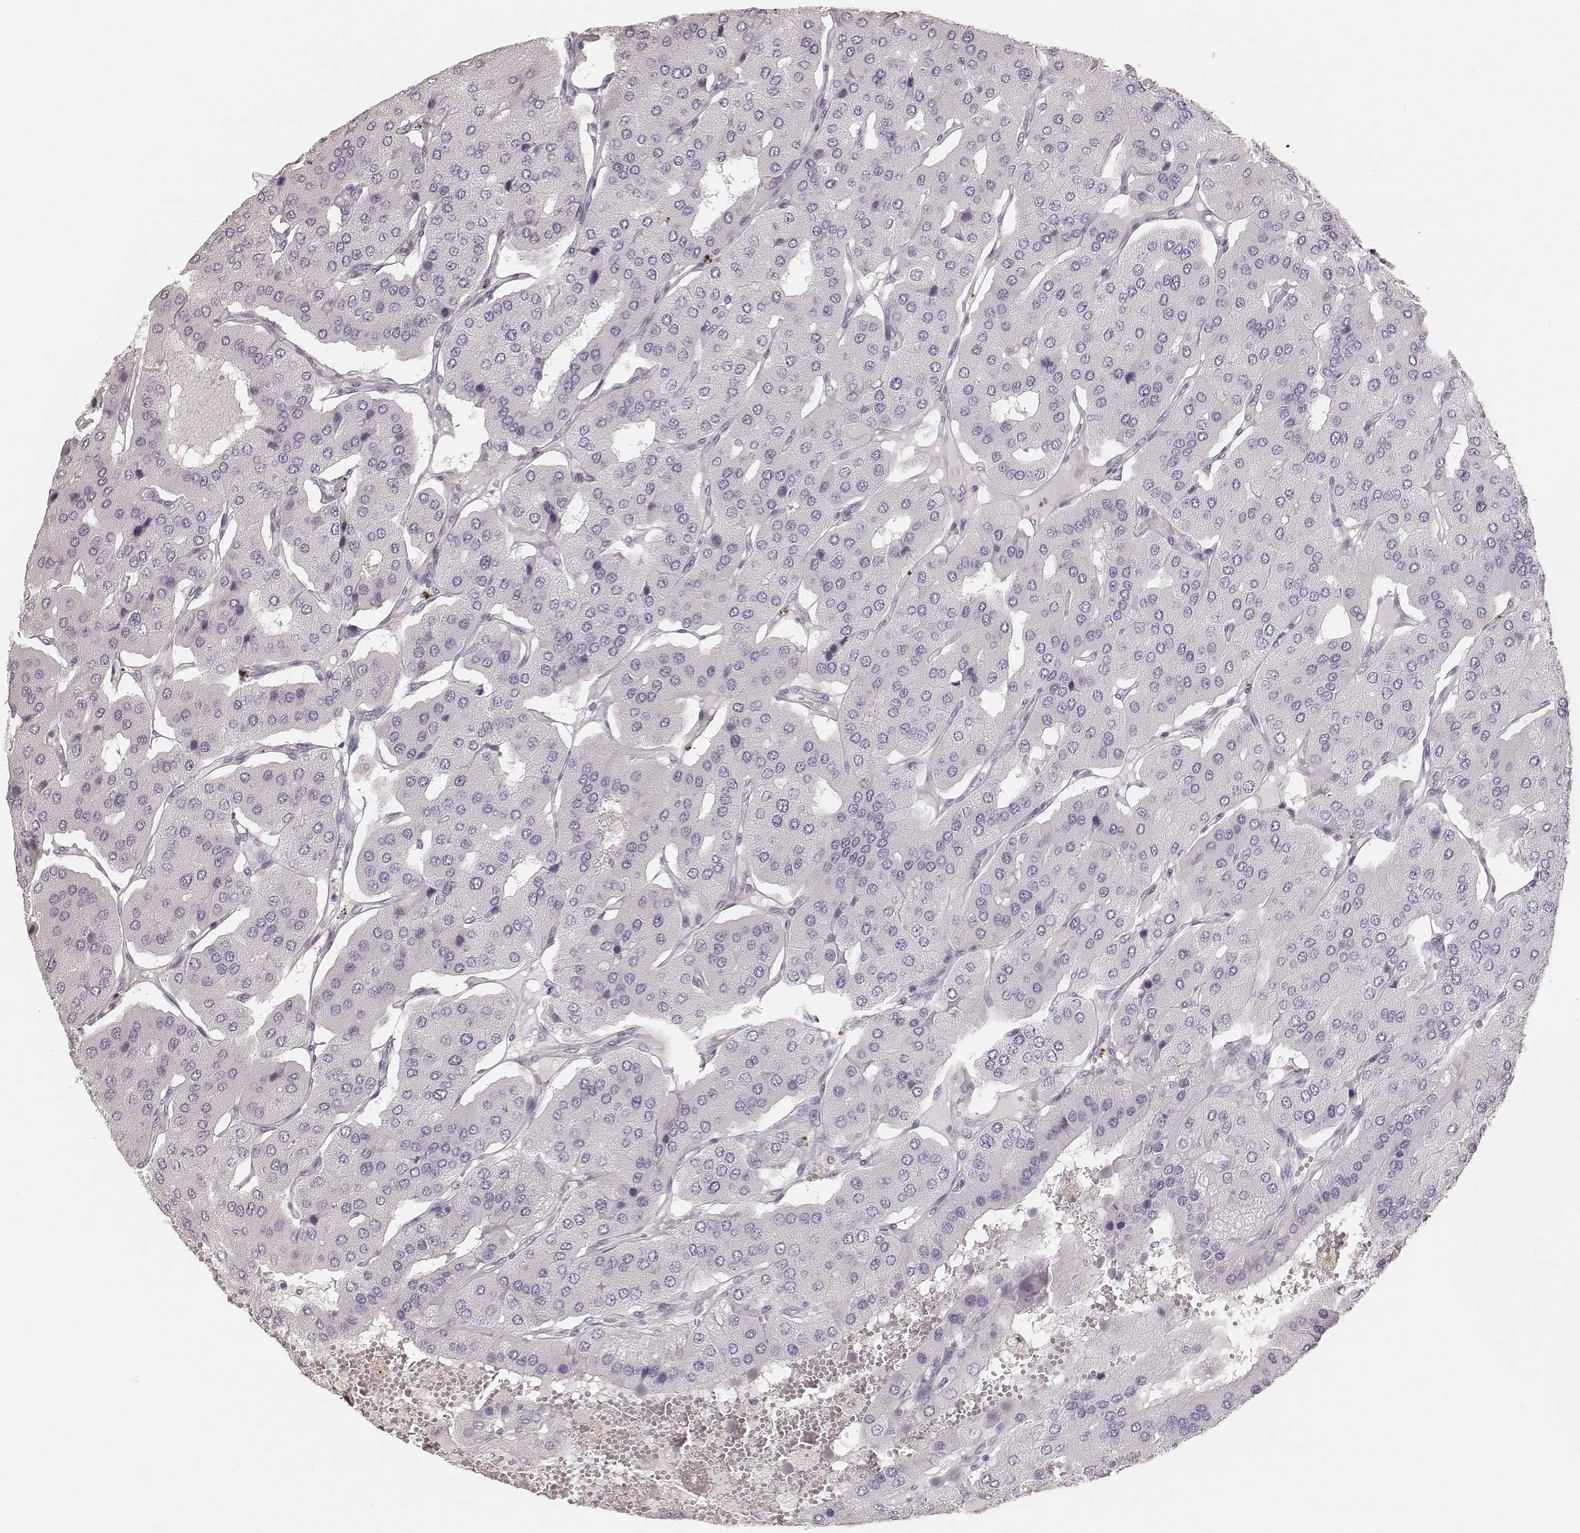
{"staining": {"intensity": "negative", "quantity": "none", "location": "none"}, "tissue": "parathyroid gland", "cell_type": "Glandular cells", "image_type": "normal", "snomed": [{"axis": "morphology", "description": "Normal tissue, NOS"}, {"axis": "morphology", "description": "Adenoma, NOS"}, {"axis": "topography", "description": "Parathyroid gland"}], "caption": "Immunohistochemical staining of unremarkable human parathyroid gland shows no significant staining in glandular cells.", "gene": "HNF4G", "patient": {"sex": "female", "age": 86}}